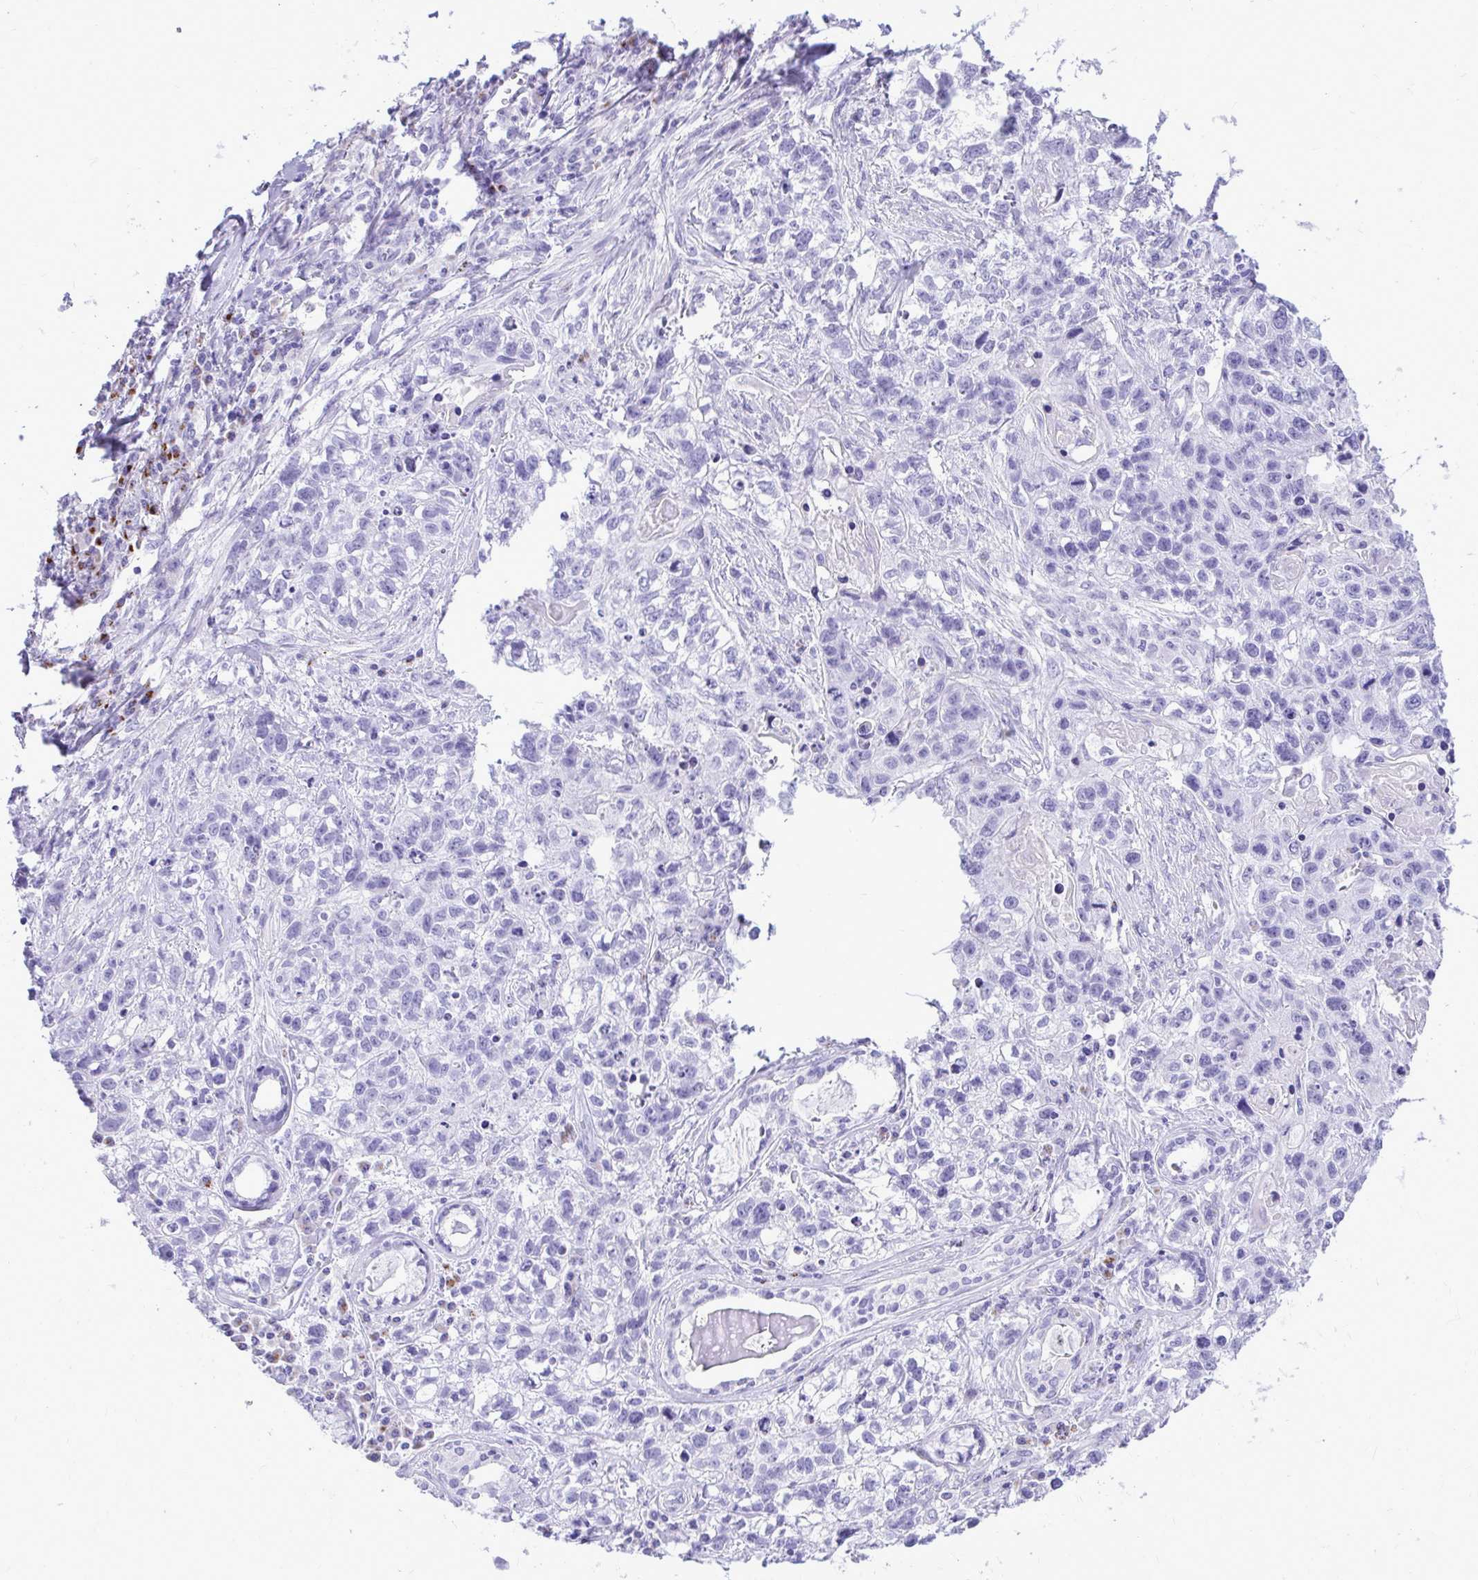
{"staining": {"intensity": "negative", "quantity": "none", "location": "none"}, "tissue": "lung cancer", "cell_type": "Tumor cells", "image_type": "cancer", "snomed": [{"axis": "morphology", "description": "Squamous cell carcinoma, NOS"}, {"axis": "topography", "description": "Lung"}], "caption": "This is an immunohistochemistry (IHC) histopathology image of lung cancer (squamous cell carcinoma). There is no expression in tumor cells.", "gene": "ANKDD1B", "patient": {"sex": "male", "age": 74}}